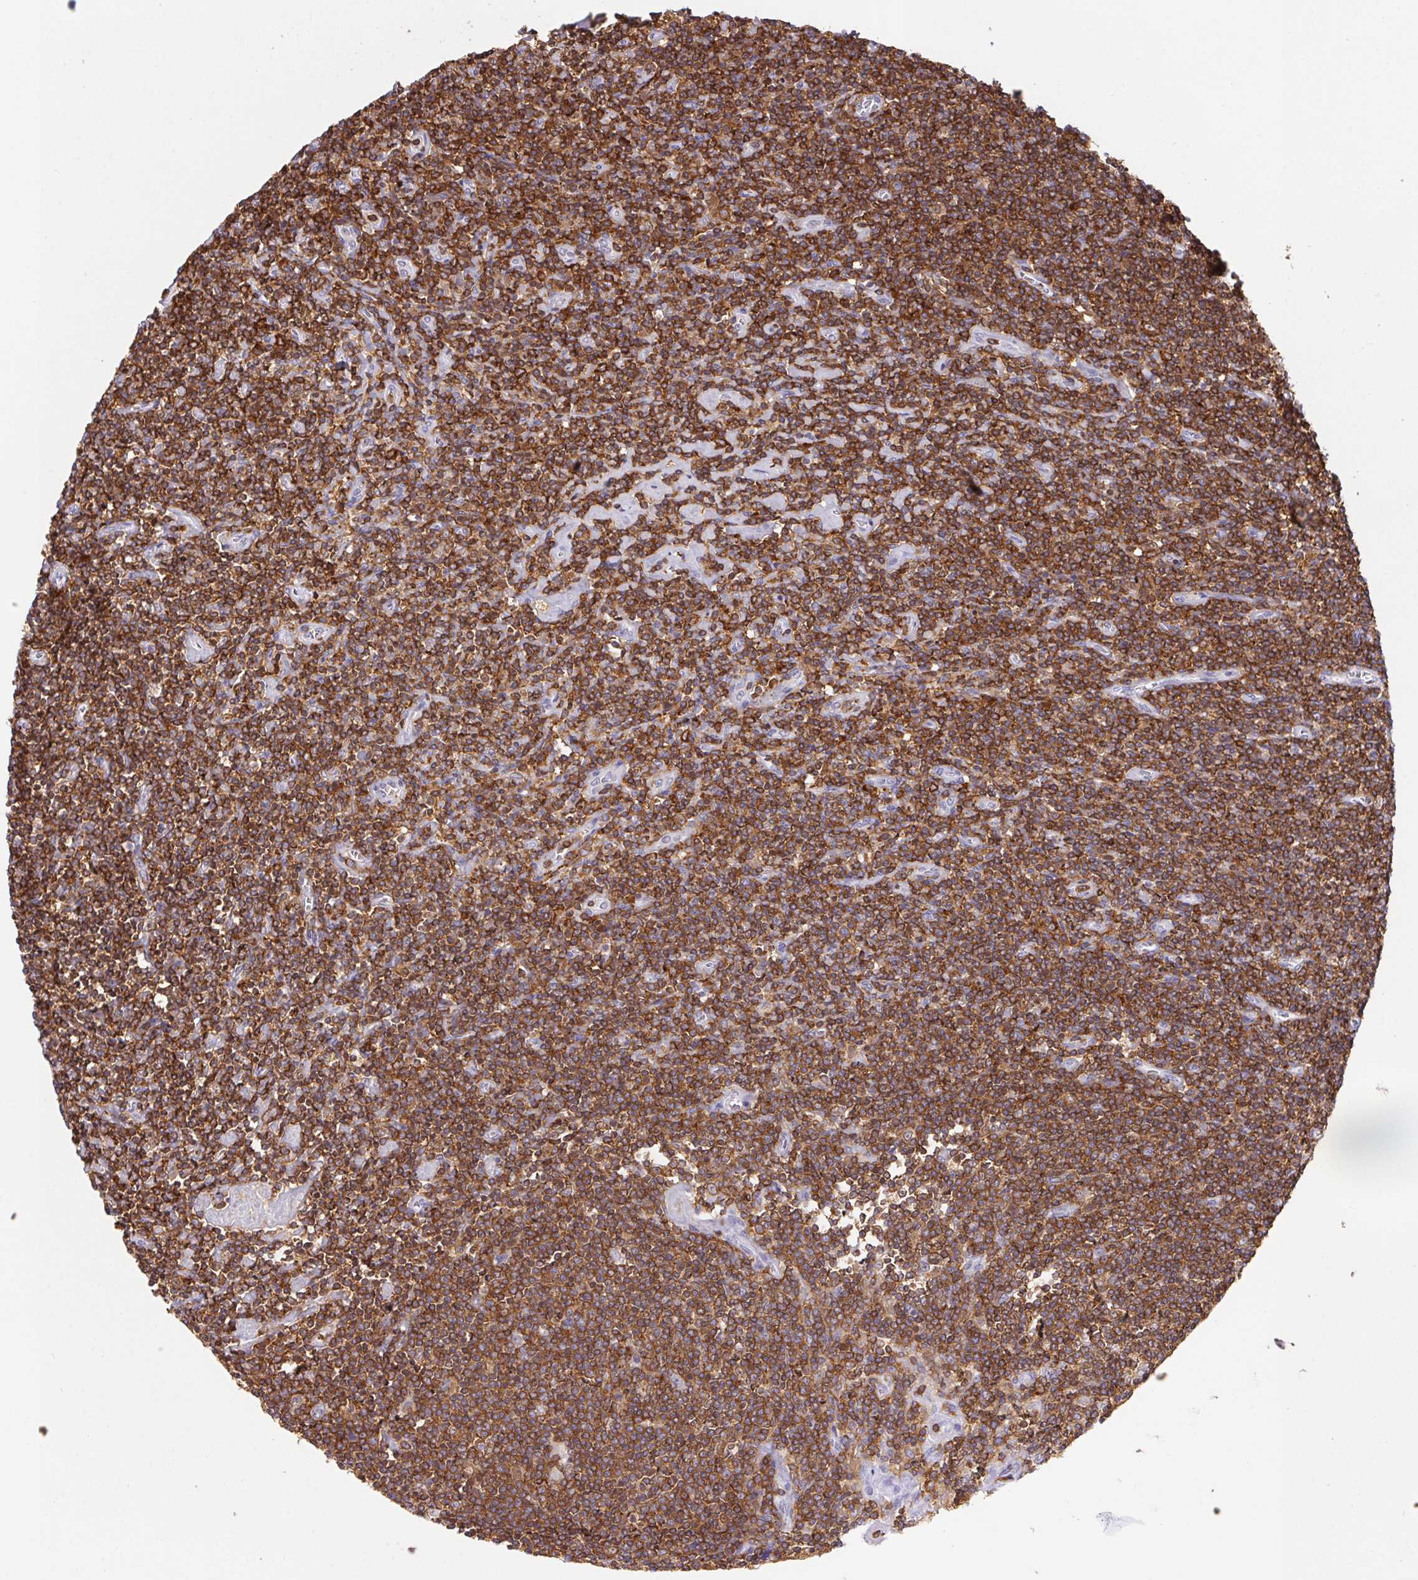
{"staining": {"intensity": "moderate", "quantity": "25%-75%", "location": "cytoplasmic/membranous"}, "tissue": "lymphoma", "cell_type": "Tumor cells", "image_type": "cancer", "snomed": [{"axis": "morphology", "description": "Hodgkin's disease, NOS"}, {"axis": "topography", "description": "Lymph node"}], "caption": "Protein staining exhibits moderate cytoplasmic/membranous staining in approximately 25%-75% of tumor cells in lymphoma.", "gene": "APBB1IP", "patient": {"sex": "male", "age": 40}}